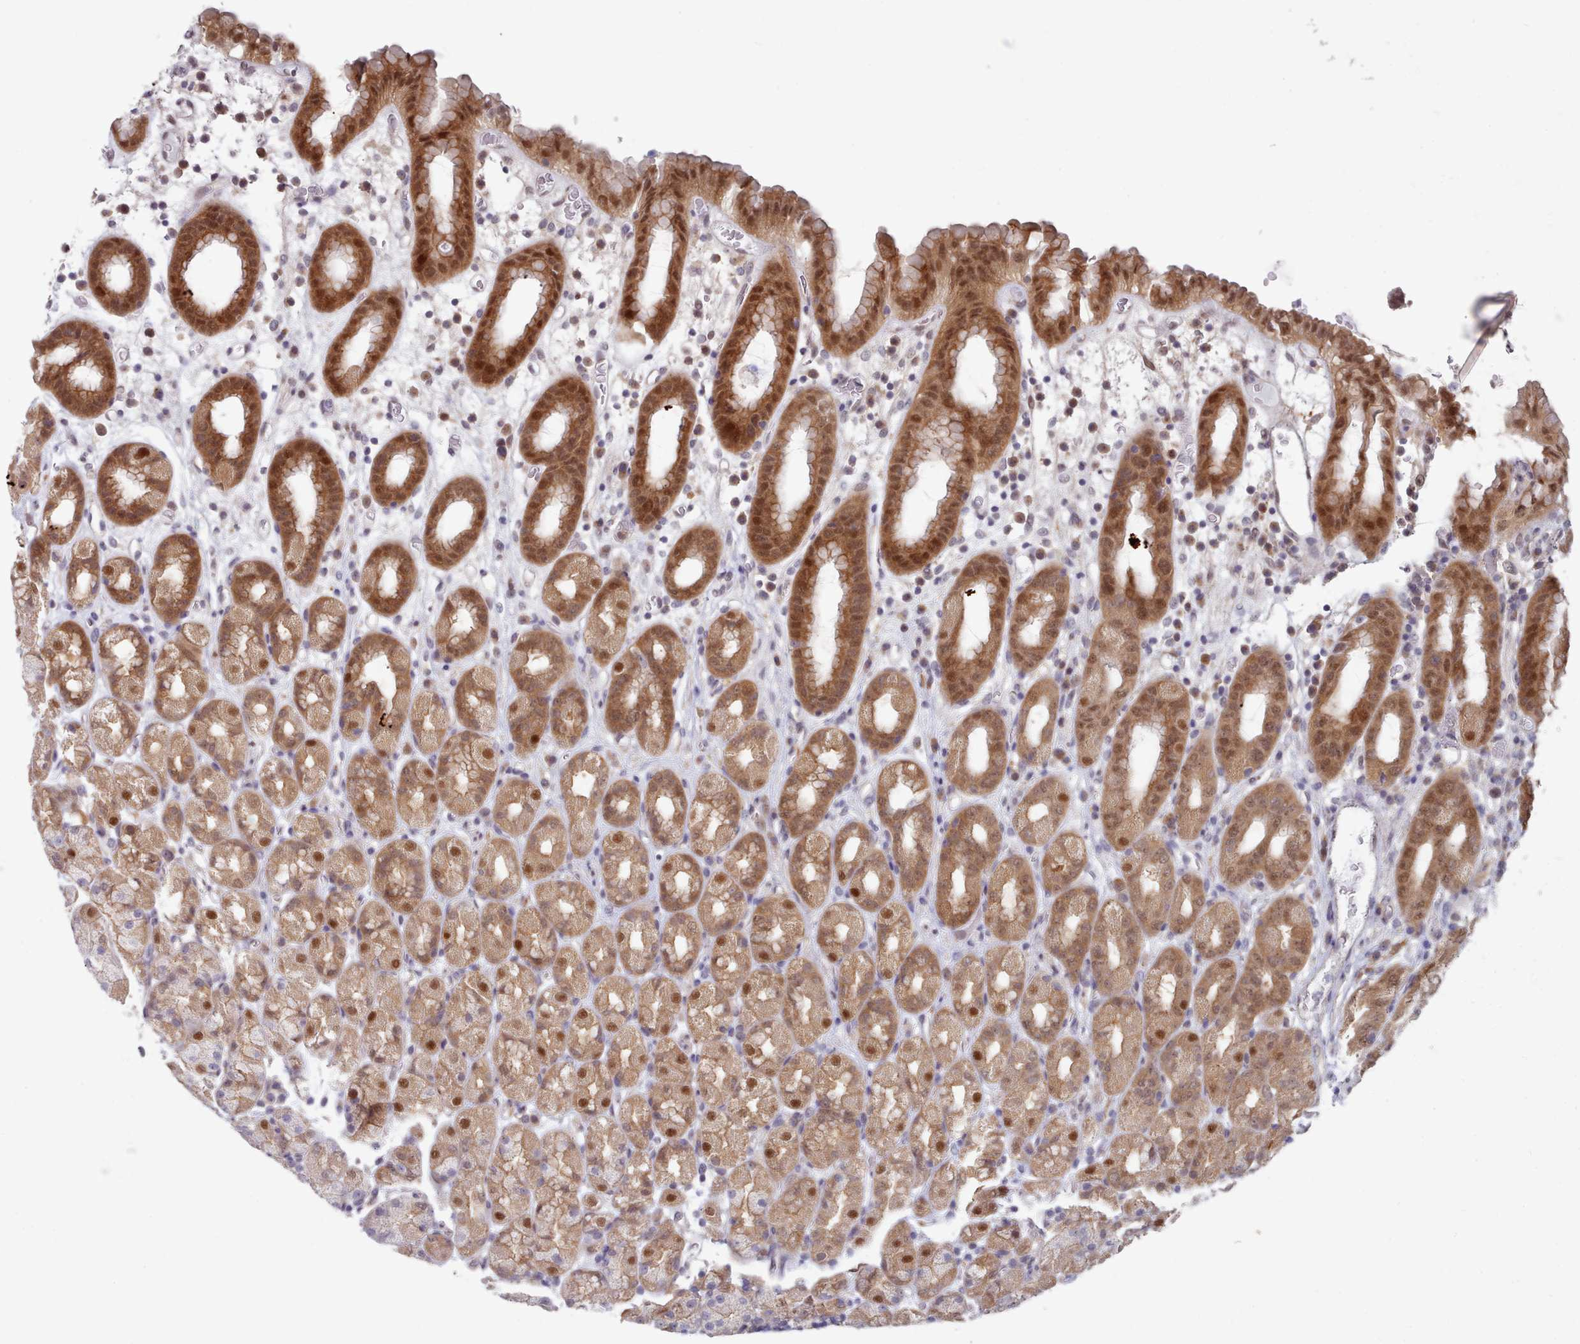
{"staining": {"intensity": "strong", "quantity": ">75%", "location": "cytoplasmic/membranous,nuclear"}, "tissue": "stomach", "cell_type": "Glandular cells", "image_type": "normal", "snomed": [{"axis": "morphology", "description": "Normal tissue, NOS"}, {"axis": "topography", "description": "Stomach, upper"}, {"axis": "topography", "description": "Stomach, lower"}, {"axis": "topography", "description": "Small intestine"}], "caption": "Protein positivity by IHC reveals strong cytoplasmic/membranous,nuclear positivity in approximately >75% of glandular cells in unremarkable stomach. The protein of interest is shown in brown color, while the nuclei are stained blue.", "gene": "CES3", "patient": {"sex": "male", "age": 68}}